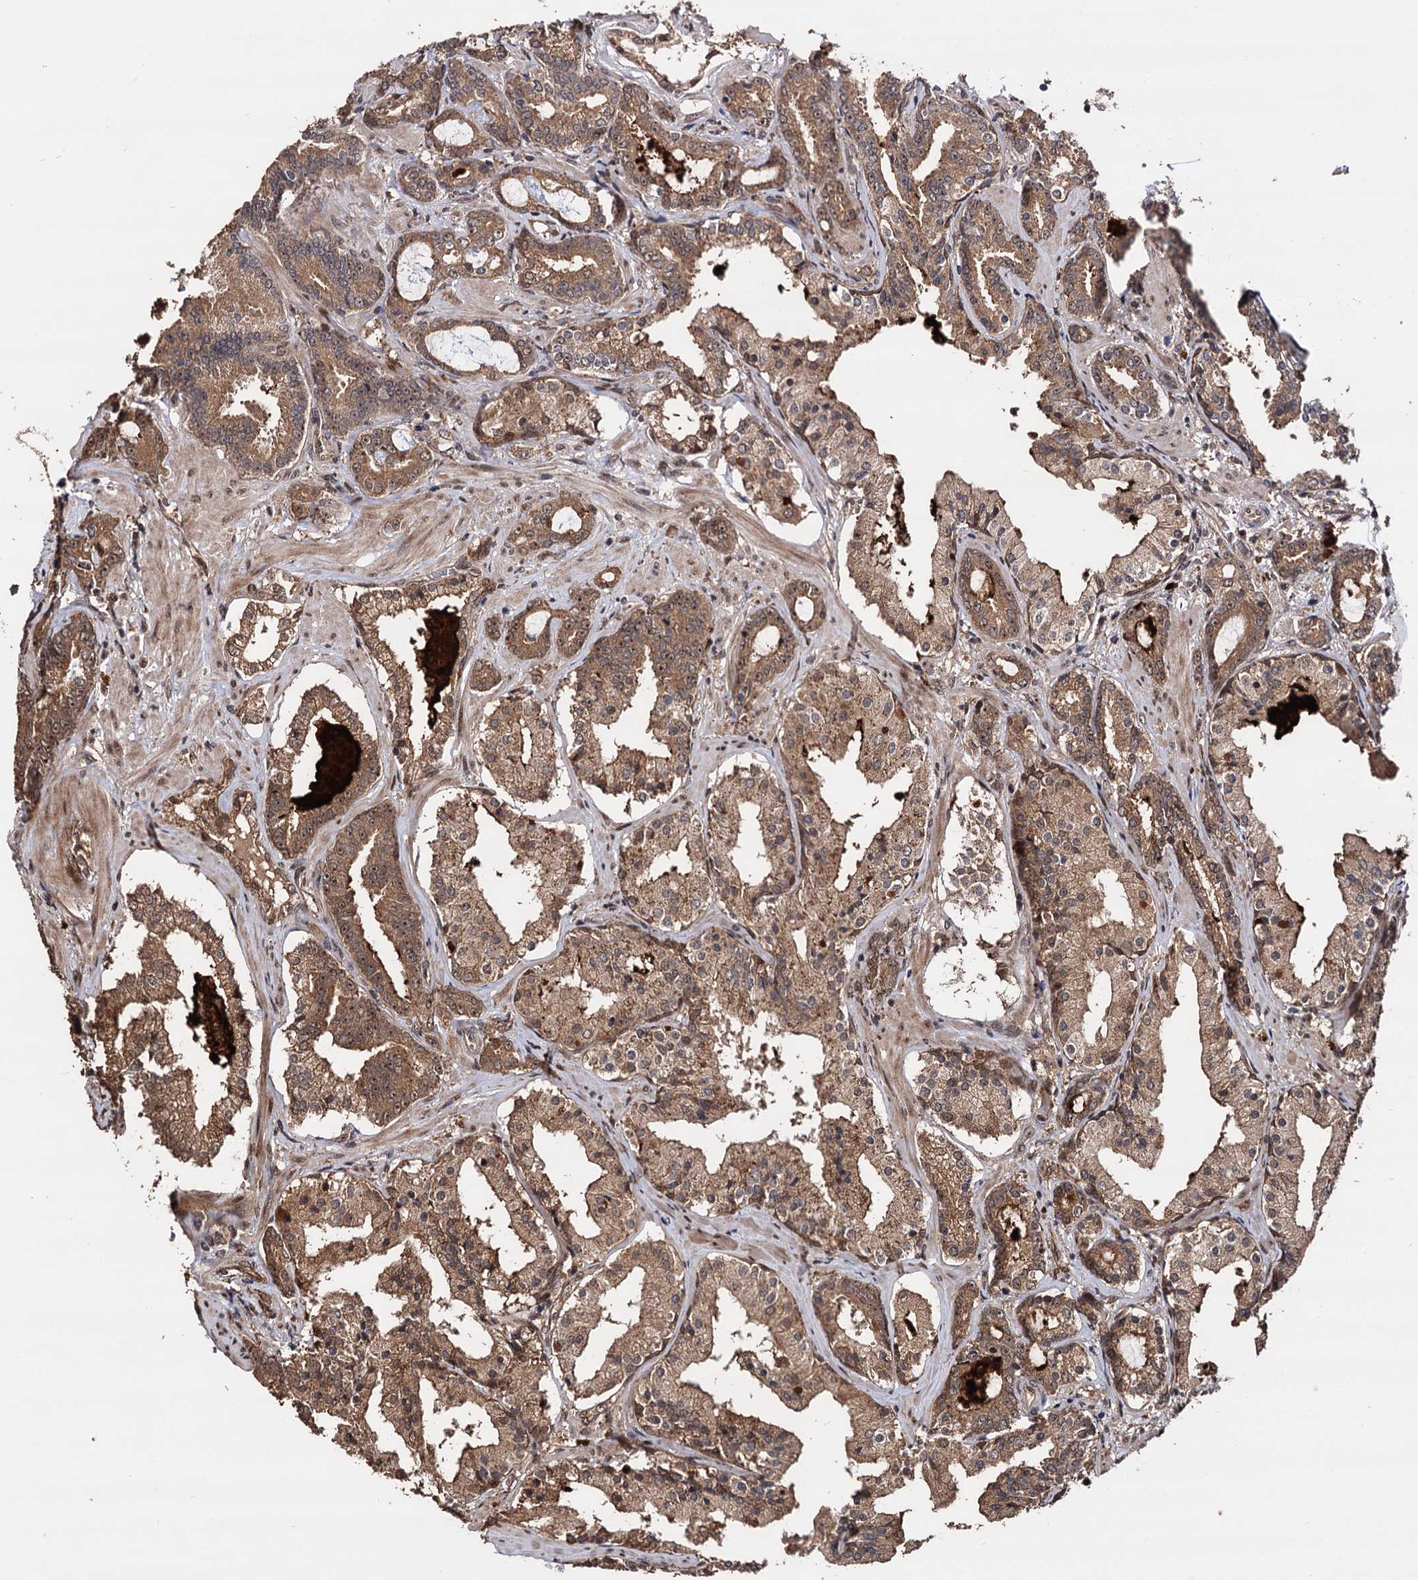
{"staining": {"intensity": "moderate", "quantity": ">75%", "location": "cytoplasmic/membranous,nuclear"}, "tissue": "prostate cancer", "cell_type": "Tumor cells", "image_type": "cancer", "snomed": [{"axis": "morphology", "description": "Adenocarcinoma, High grade"}, {"axis": "topography", "description": "Prostate"}], "caption": "High-grade adenocarcinoma (prostate) stained with DAB IHC shows medium levels of moderate cytoplasmic/membranous and nuclear staining in about >75% of tumor cells.", "gene": "PIGB", "patient": {"sex": "male", "age": 58}}